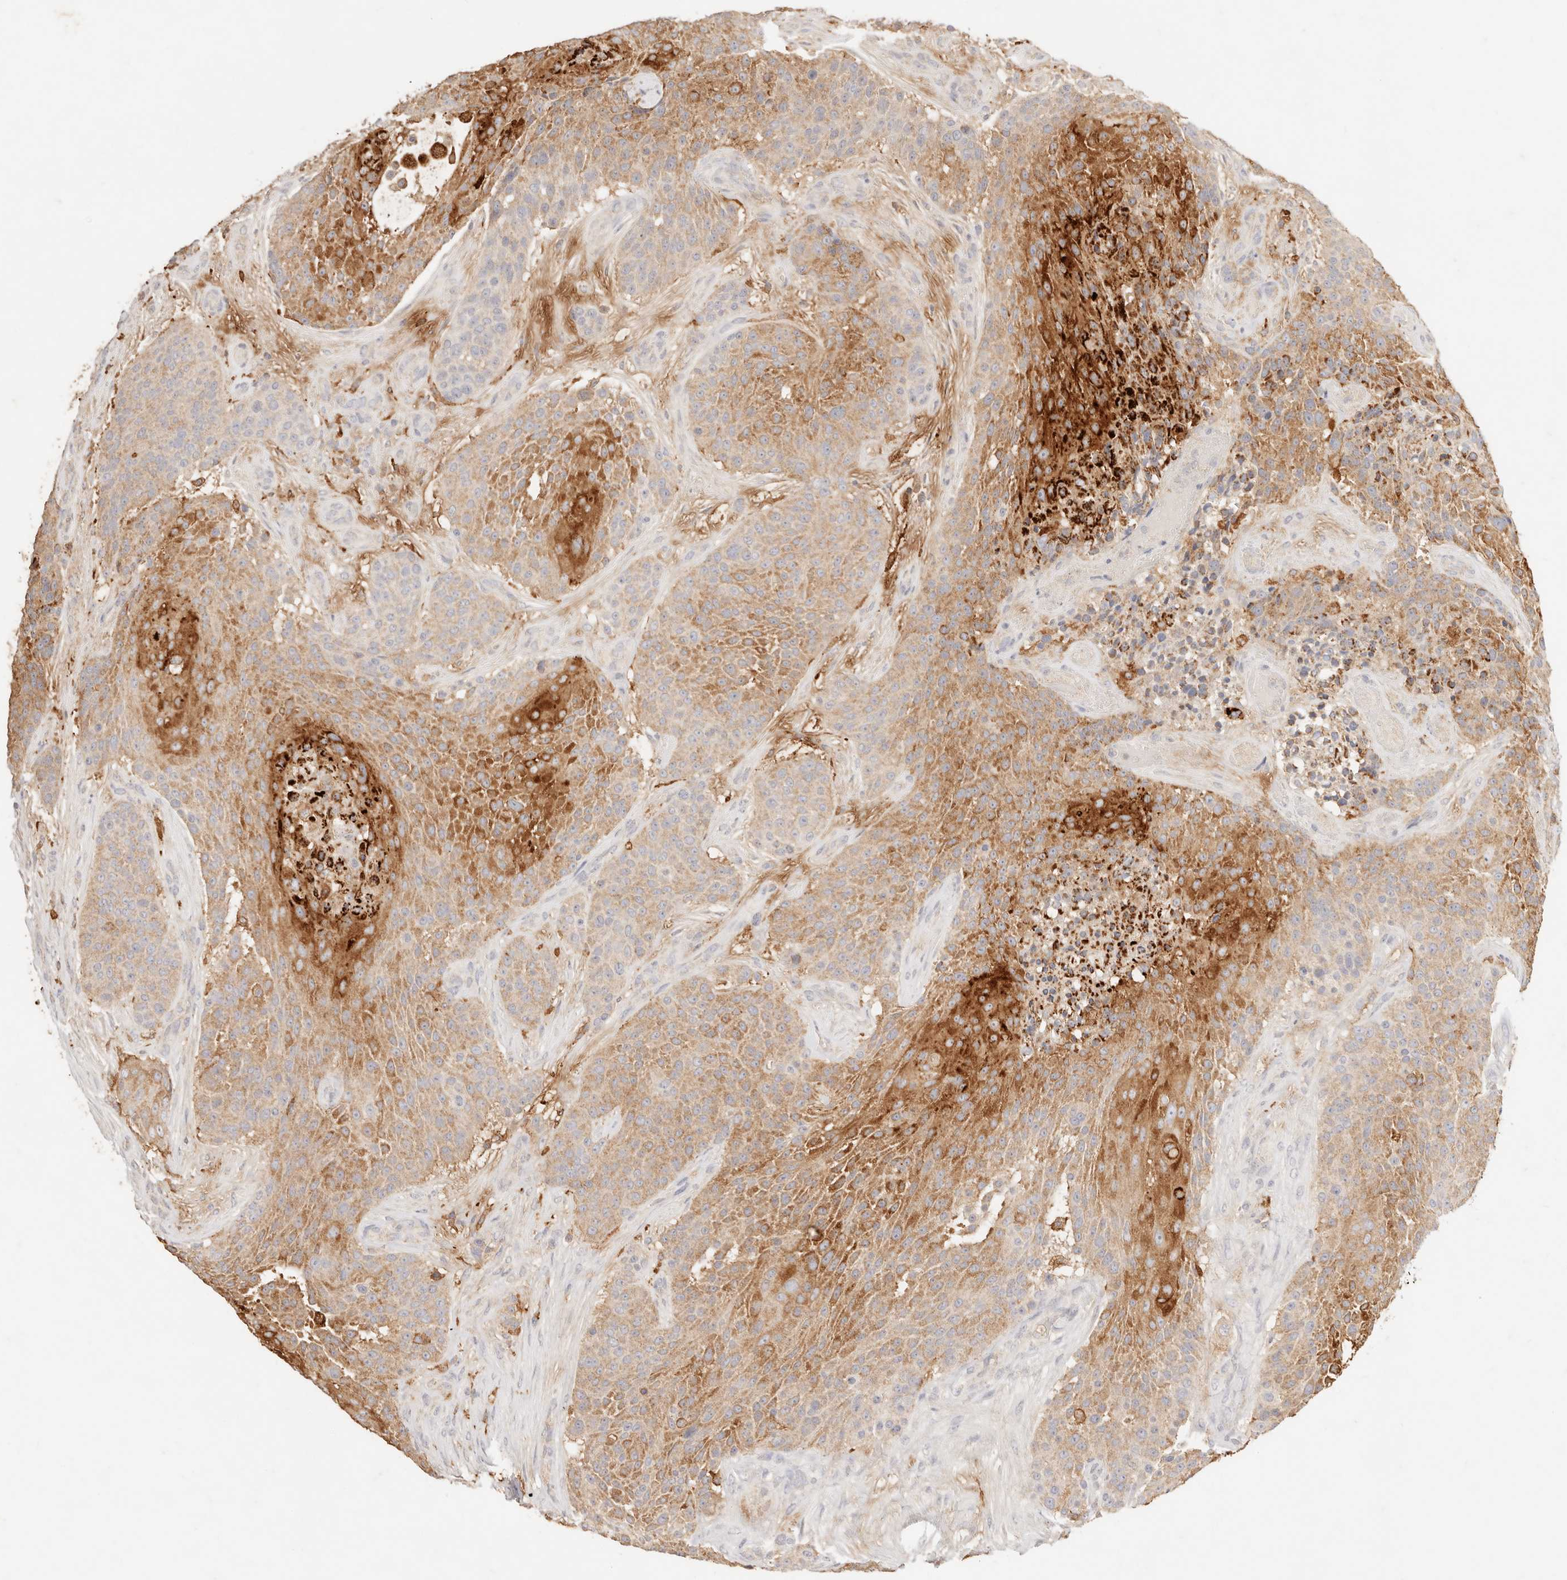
{"staining": {"intensity": "strong", "quantity": ">75%", "location": "cytoplasmic/membranous"}, "tissue": "urothelial cancer", "cell_type": "Tumor cells", "image_type": "cancer", "snomed": [{"axis": "morphology", "description": "Urothelial carcinoma, High grade"}, {"axis": "topography", "description": "Urinary bladder"}], "caption": "The image reveals immunohistochemical staining of high-grade urothelial carcinoma. There is strong cytoplasmic/membranous positivity is identified in about >75% of tumor cells. (brown staining indicates protein expression, while blue staining denotes nuclei).", "gene": "HK2", "patient": {"sex": "female", "age": 63}}